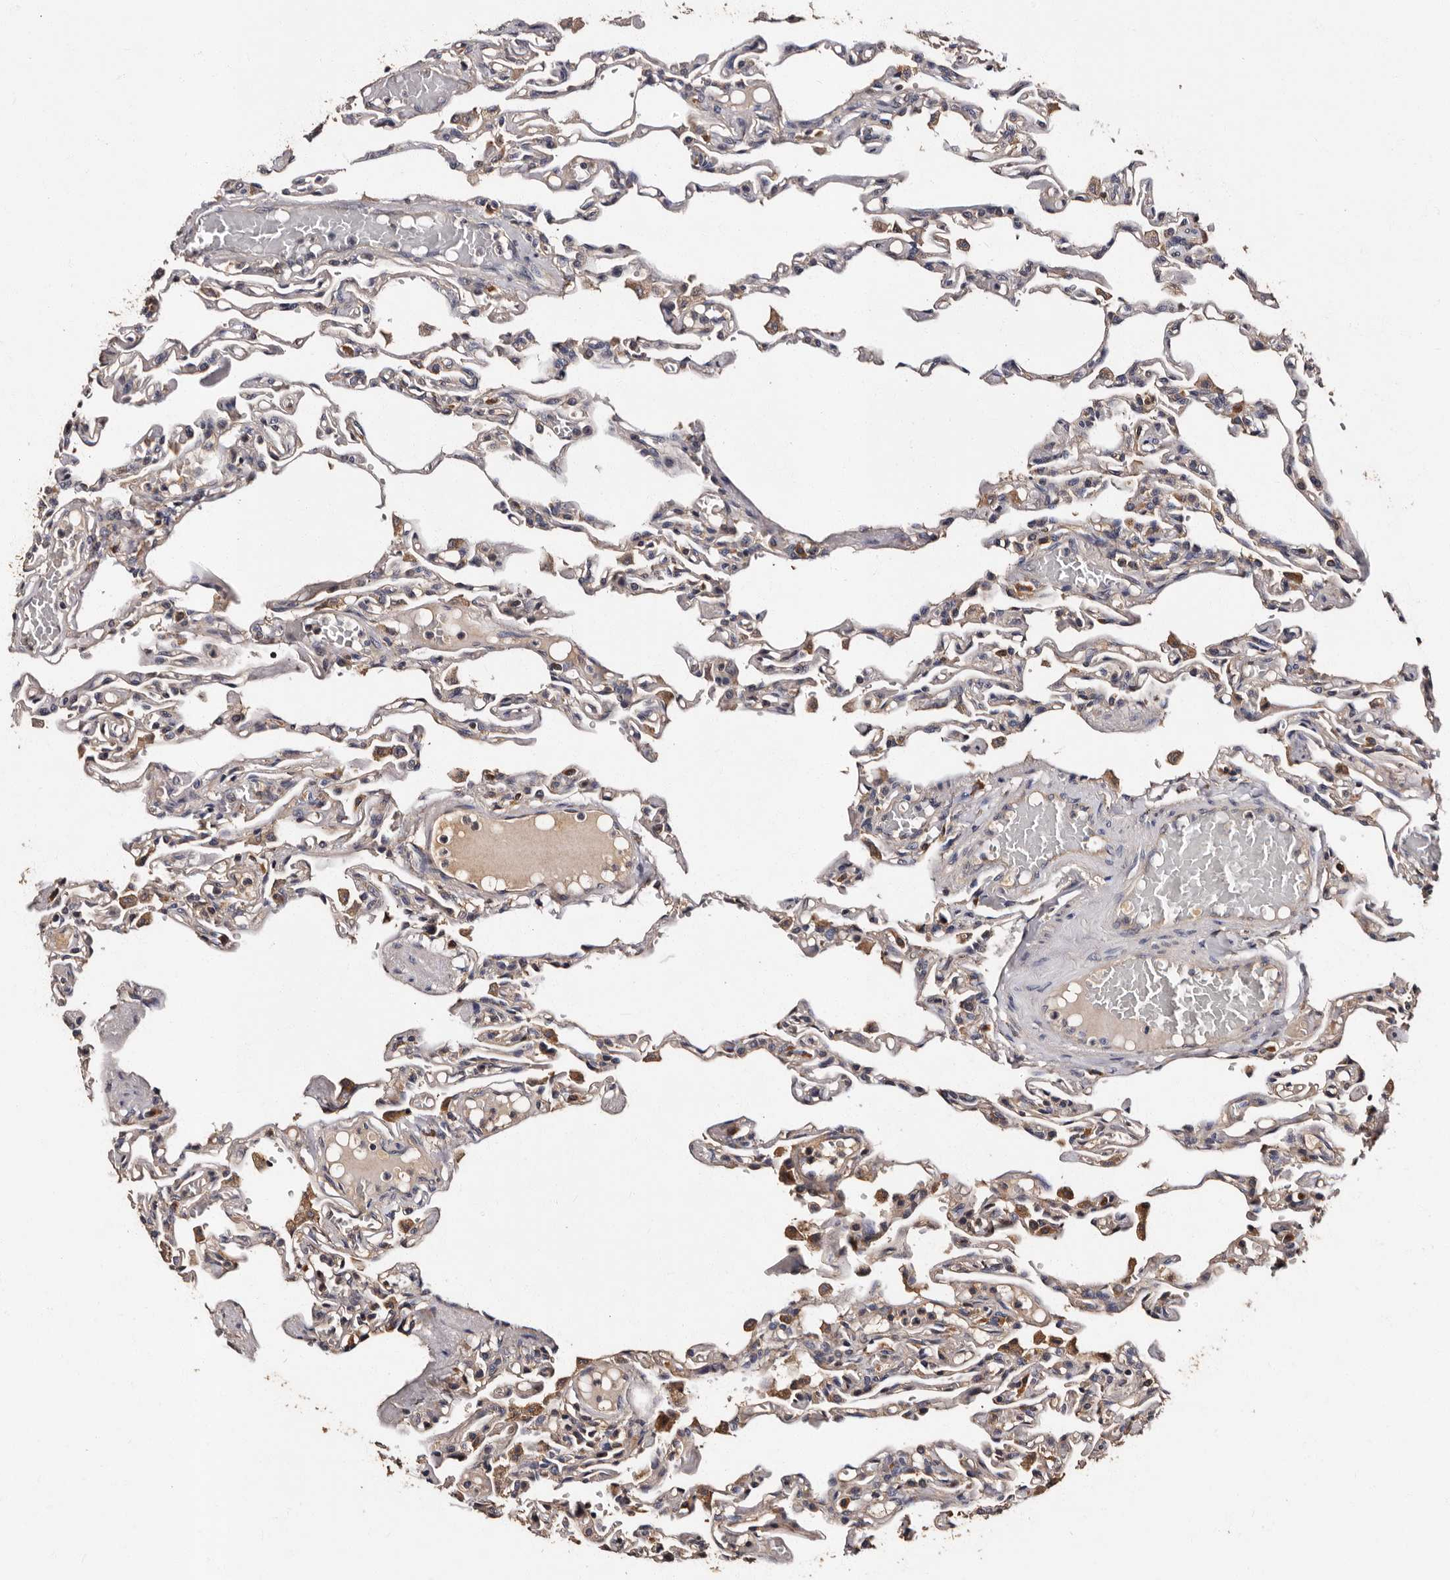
{"staining": {"intensity": "weak", "quantity": "25%-75%", "location": "cytoplasmic/membranous"}, "tissue": "lung", "cell_type": "Alveolar cells", "image_type": "normal", "snomed": [{"axis": "morphology", "description": "Normal tissue, NOS"}, {"axis": "topography", "description": "Lung"}], "caption": "A high-resolution image shows IHC staining of unremarkable lung, which shows weak cytoplasmic/membranous expression in approximately 25%-75% of alveolar cells. (DAB IHC with brightfield microscopy, high magnification).", "gene": "ADCK5", "patient": {"sex": "male", "age": 21}}